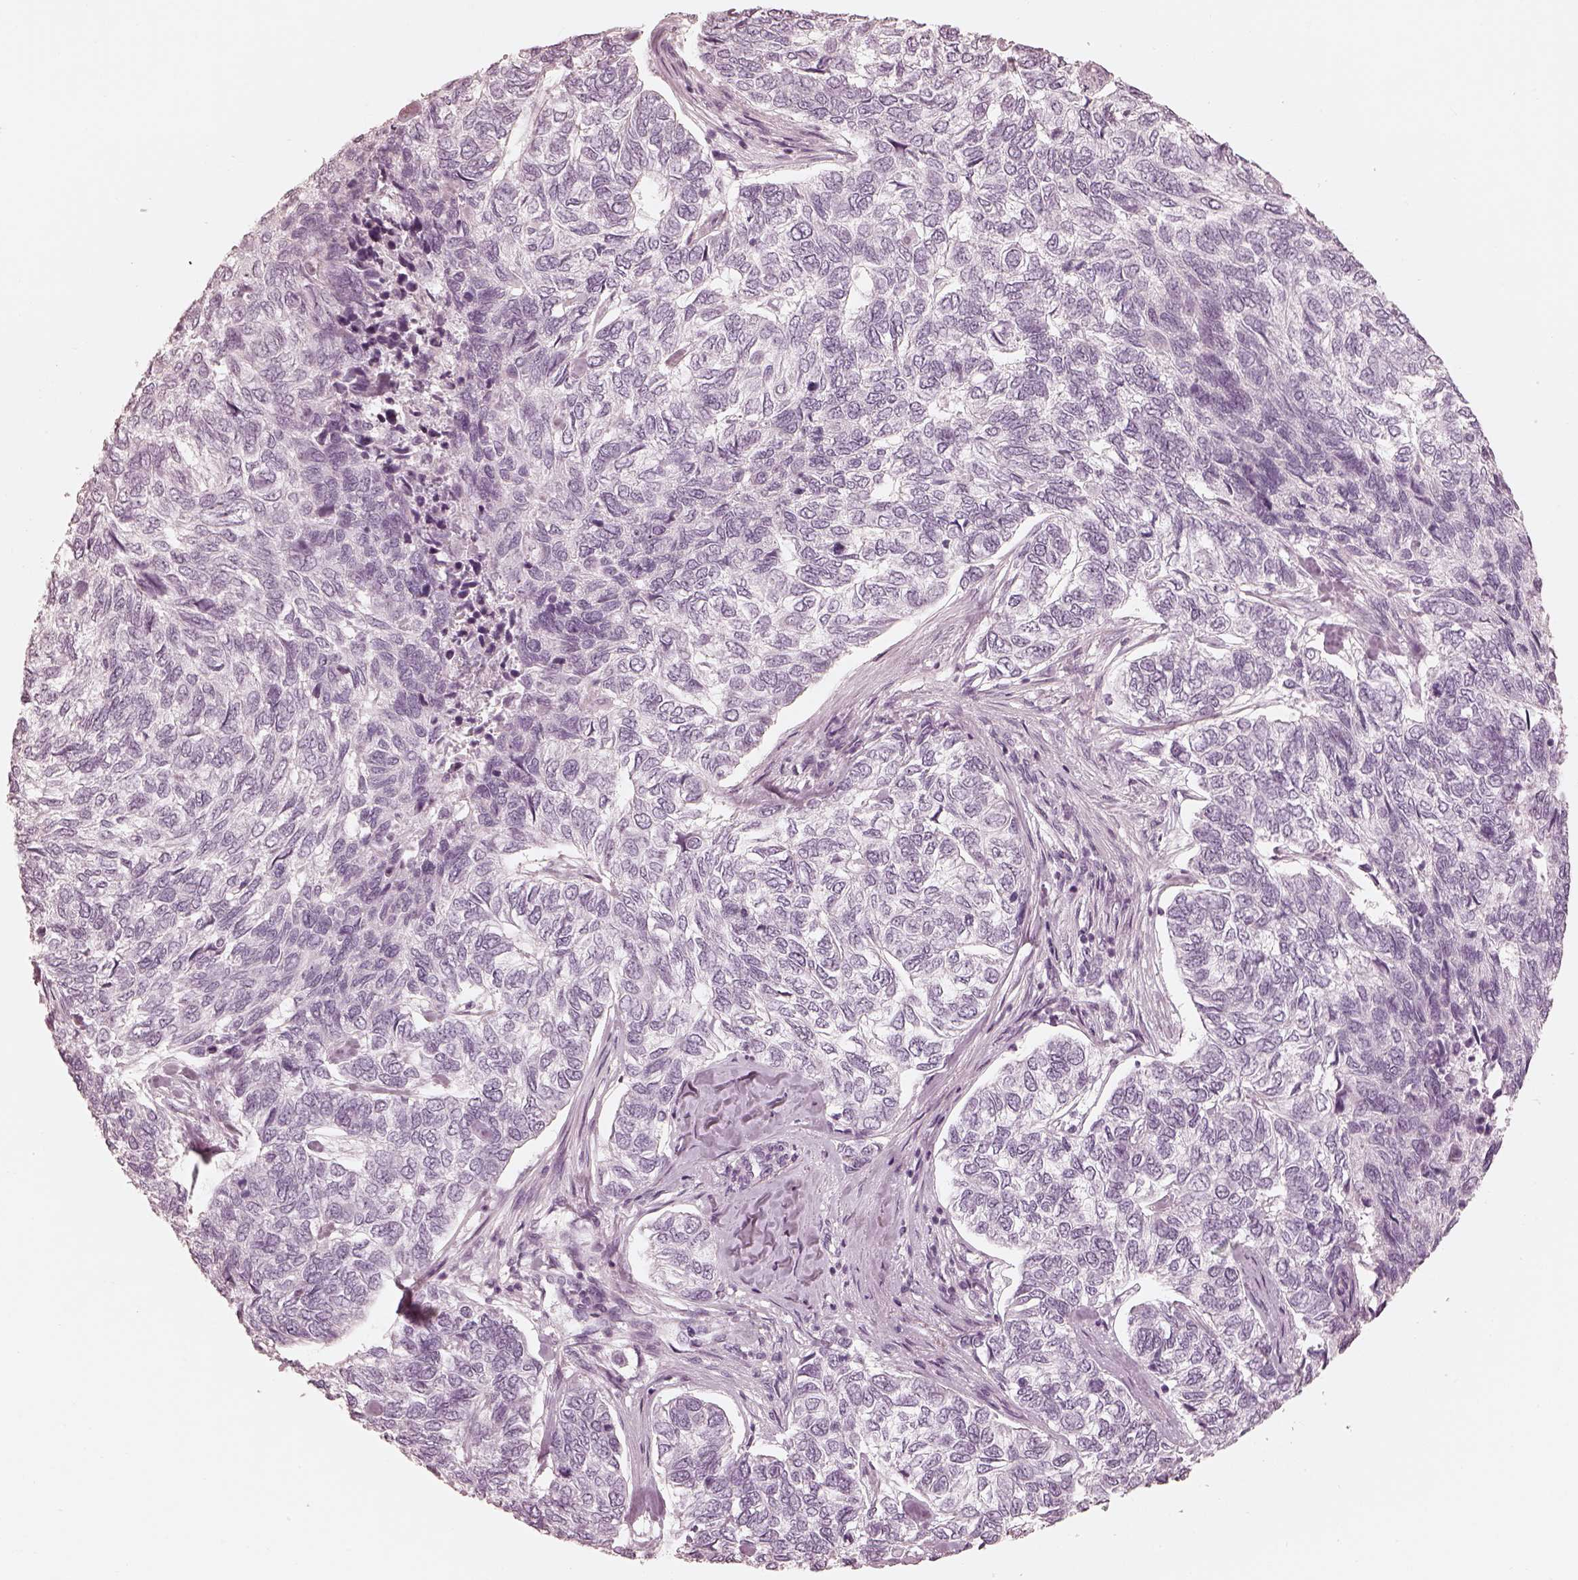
{"staining": {"intensity": "negative", "quantity": "none", "location": "none"}, "tissue": "skin cancer", "cell_type": "Tumor cells", "image_type": "cancer", "snomed": [{"axis": "morphology", "description": "Basal cell carcinoma"}, {"axis": "topography", "description": "Skin"}], "caption": "Immunohistochemistry (IHC) of skin basal cell carcinoma demonstrates no staining in tumor cells.", "gene": "CALR3", "patient": {"sex": "female", "age": 65}}